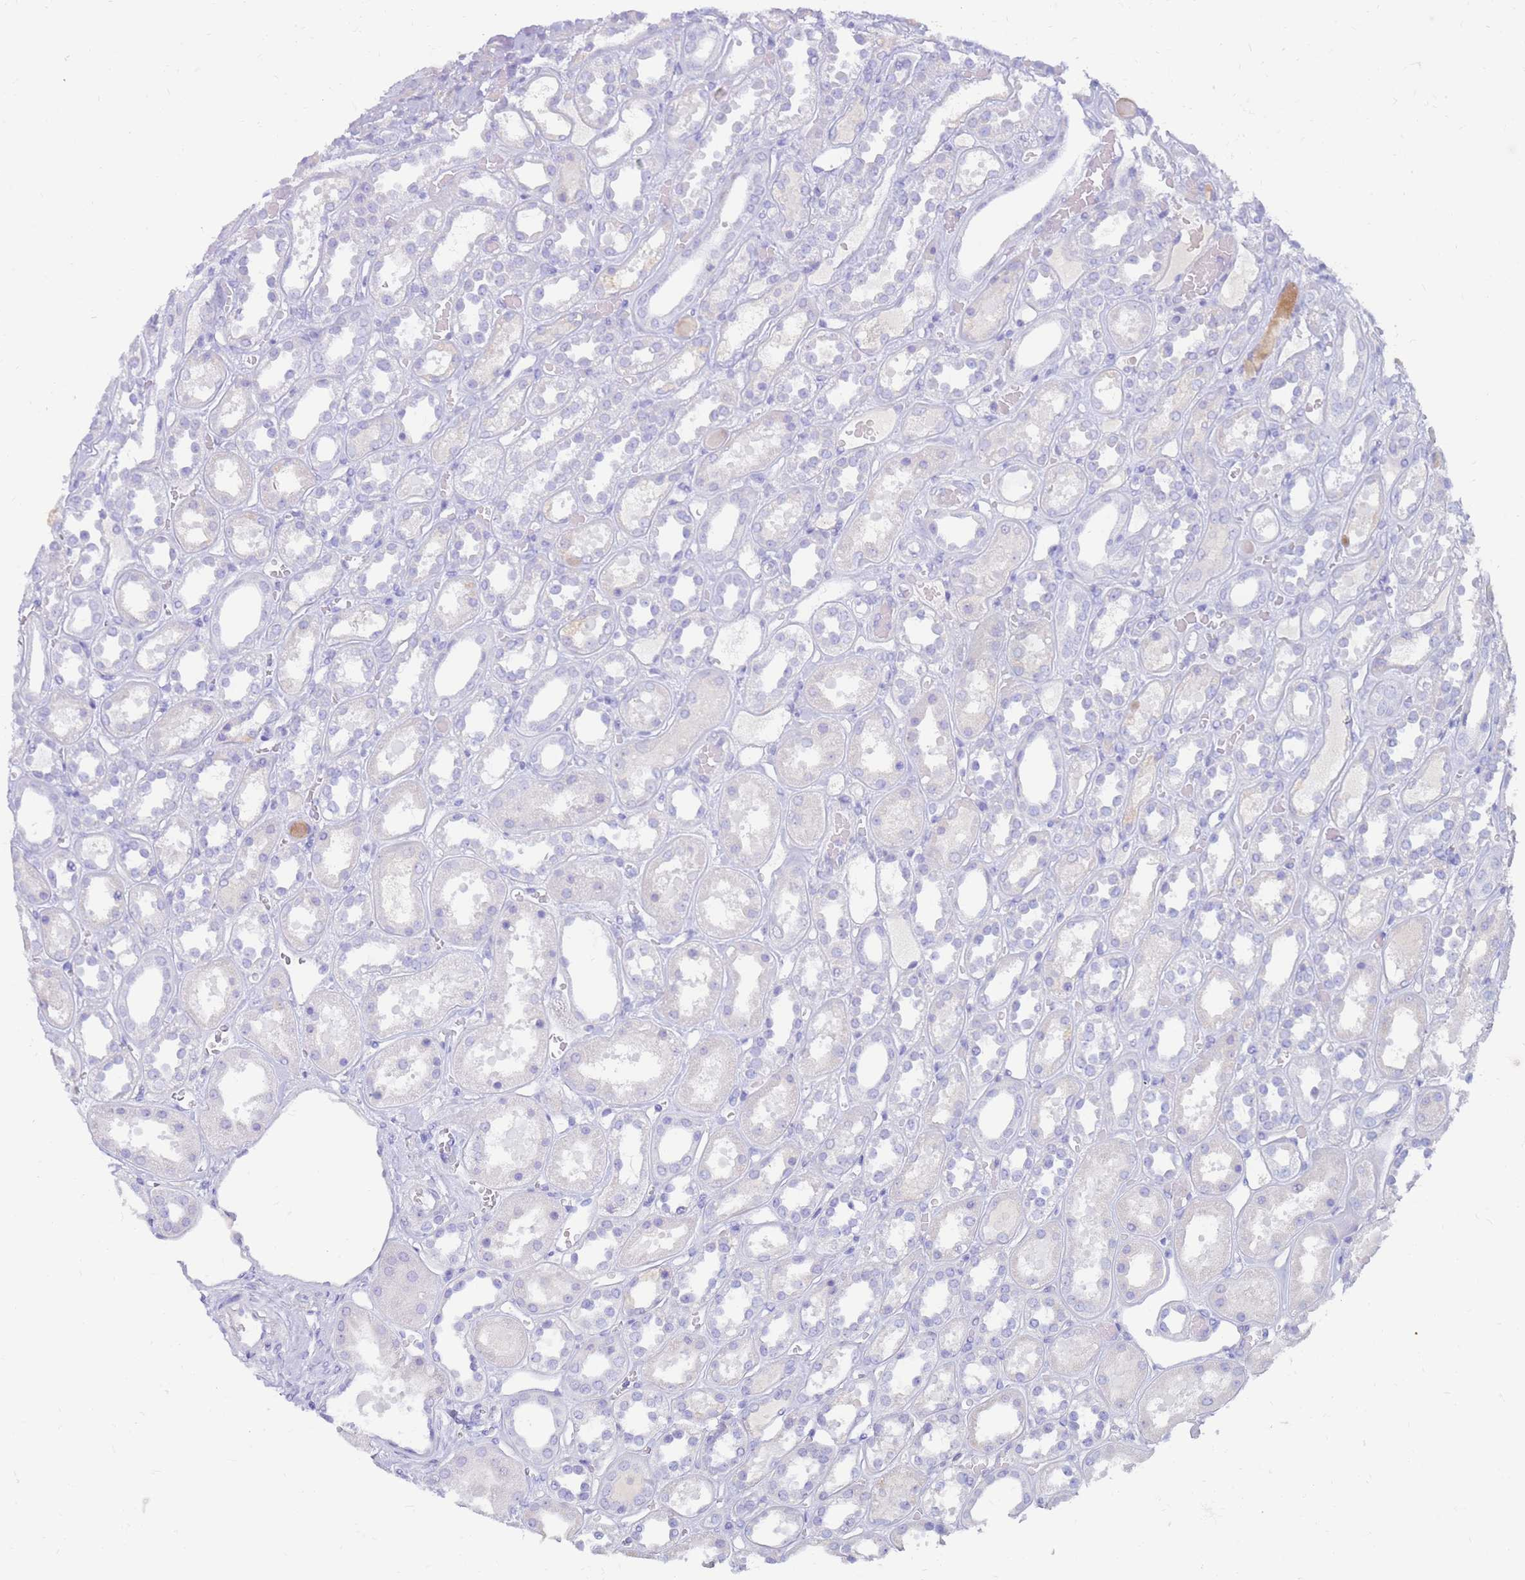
{"staining": {"intensity": "negative", "quantity": "none", "location": "none"}, "tissue": "kidney", "cell_type": "Cells in glomeruli", "image_type": "normal", "snomed": [{"axis": "morphology", "description": "Normal tissue, NOS"}, {"axis": "topography", "description": "Kidney"}], "caption": "The micrograph displays no staining of cells in glomeruli in benign kidney. (DAB (3,3'-diaminobenzidine) IHC, high magnification).", "gene": "EVPLL", "patient": {"sex": "female", "age": 41}}